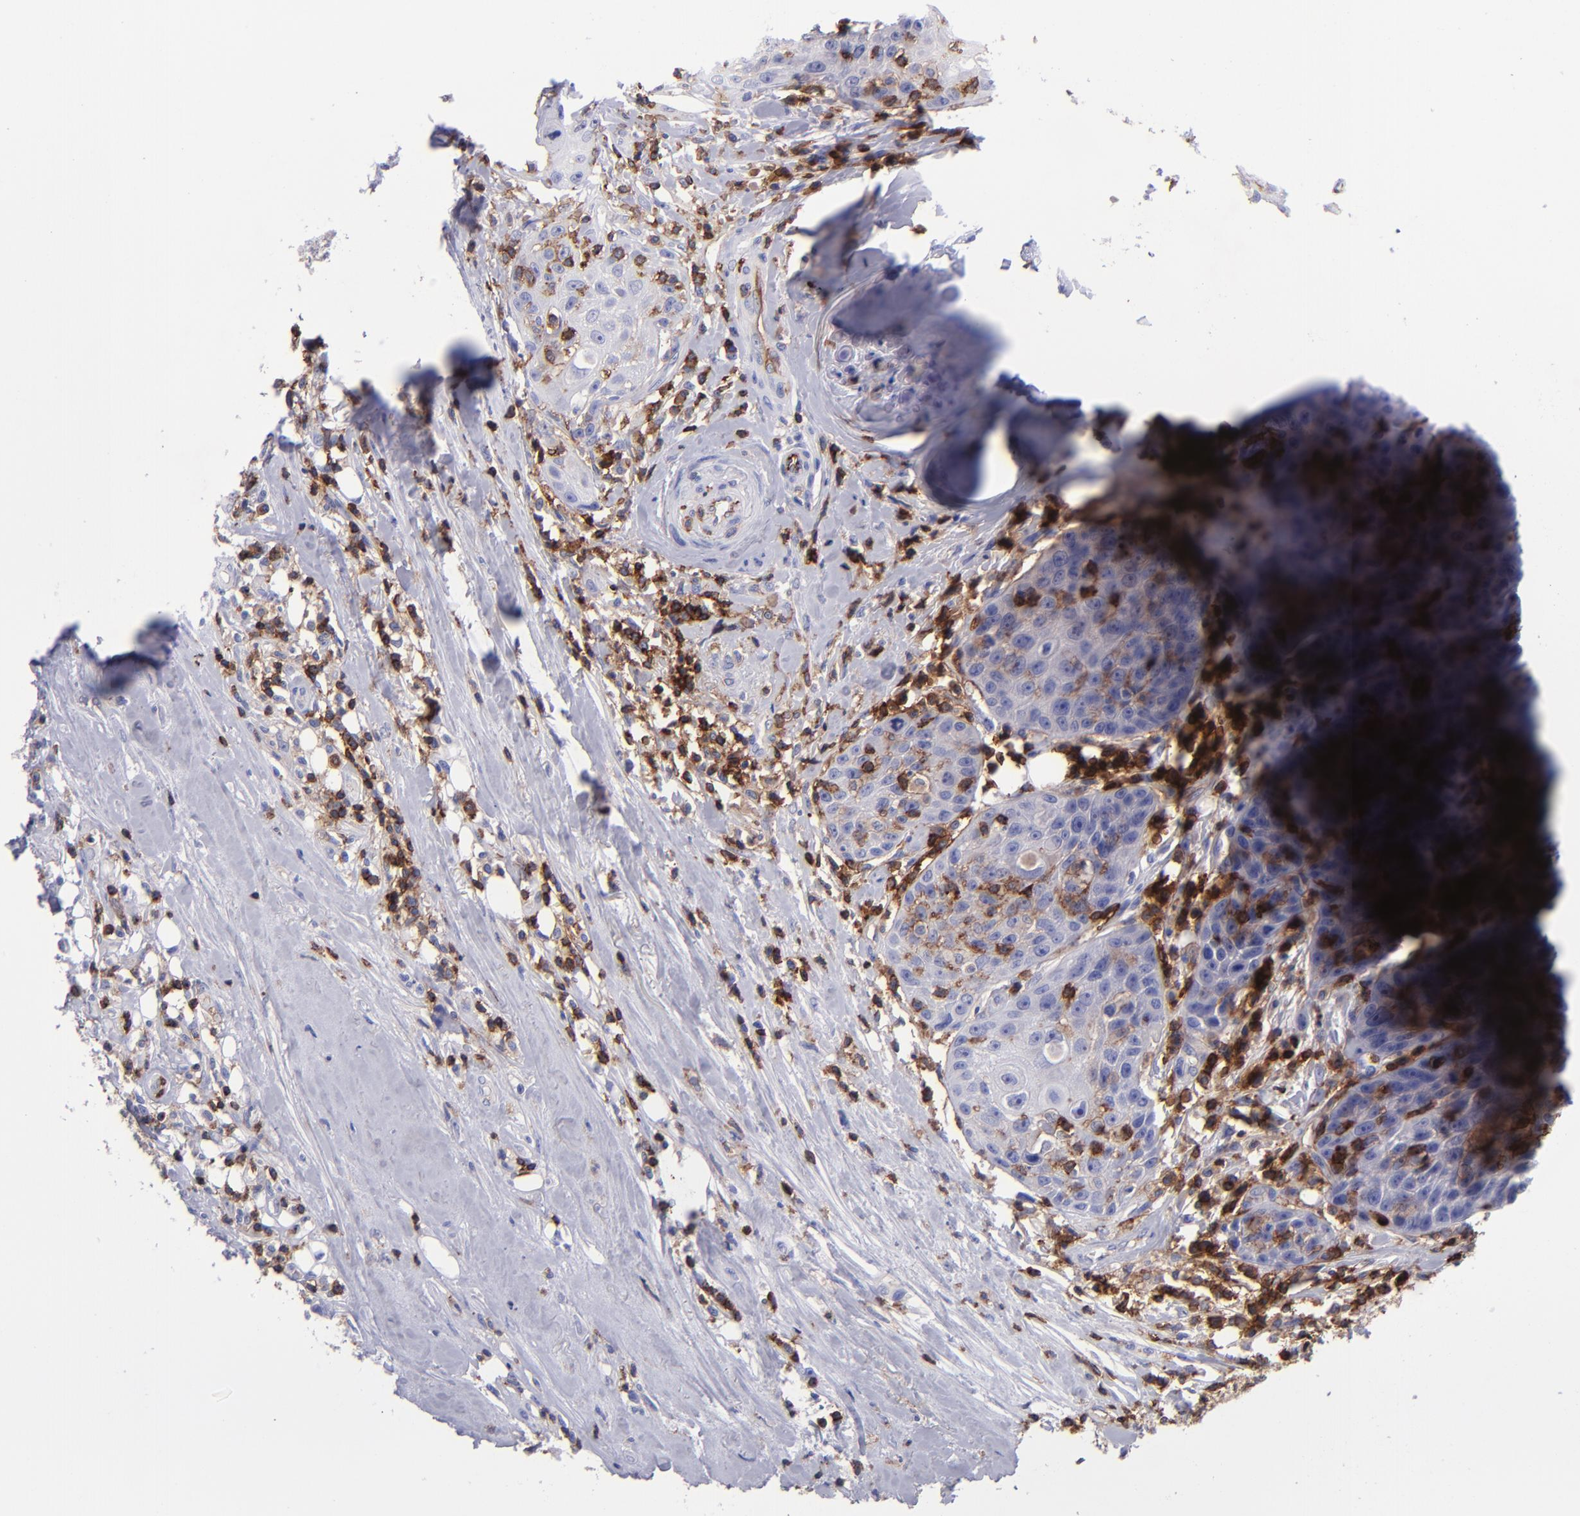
{"staining": {"intensity": "weak", "quantity": "<25%", "location": "cytoplasmic/membranous"}, "tissue": "head and neck cancer", "cell_type": "Tumor cells", "image_type": "cancer", "snomed": [{"axis": "morphology", "description": "Squamous cell carcinoma, NOS"}, {"axis": "topography", "description": "Oral tissue"}, {"axis": "topography", "description": "Head-Neck"}], "caption": "Tumor cells are negative for brown protein staining in head and neck cancer (squamous cell carcinoma).", "gene": "ICAM3", "patient": {"sex": "female", "age": 82}}